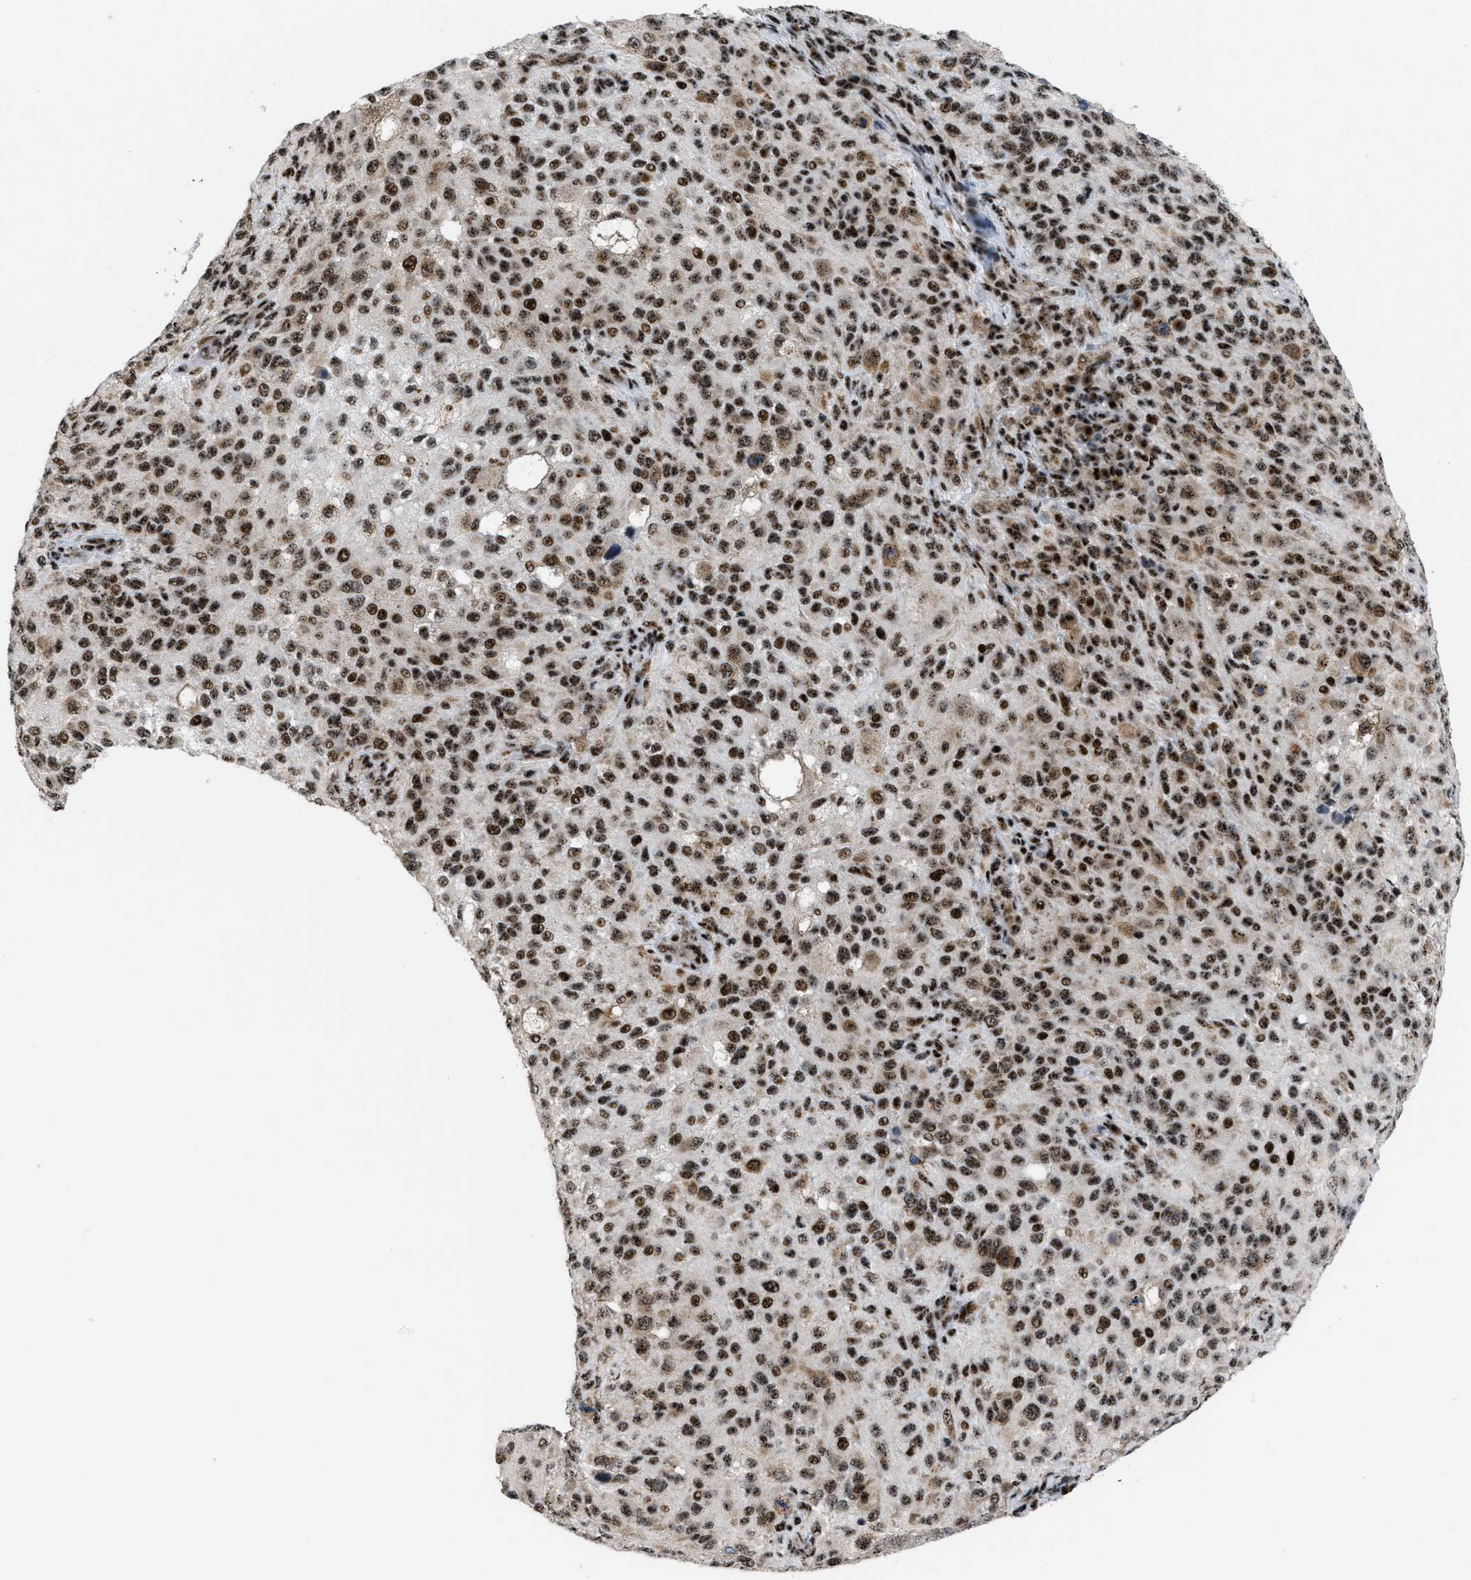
{"staining": {"intensity": "strong", "quantity": ">75%", "location": "nuclear"}, "tissue": "melanoma", "cell_type": "Tumor cells", "image_type": "cancer", "snomed": [{"axis": "morphology", "description": "Necrosis, NOS"}, {"axis": "morphology", "description": "Malignant melanoma, NOS"}, {"axis": "topography", "description": "Skin"}], "caption": "A histopathology image of human melanoma stained for a protein displays strong nuclear brown staining in tumor cells.", "gene": "CDR2", "patient": {"sex": "female", "age": 87}}